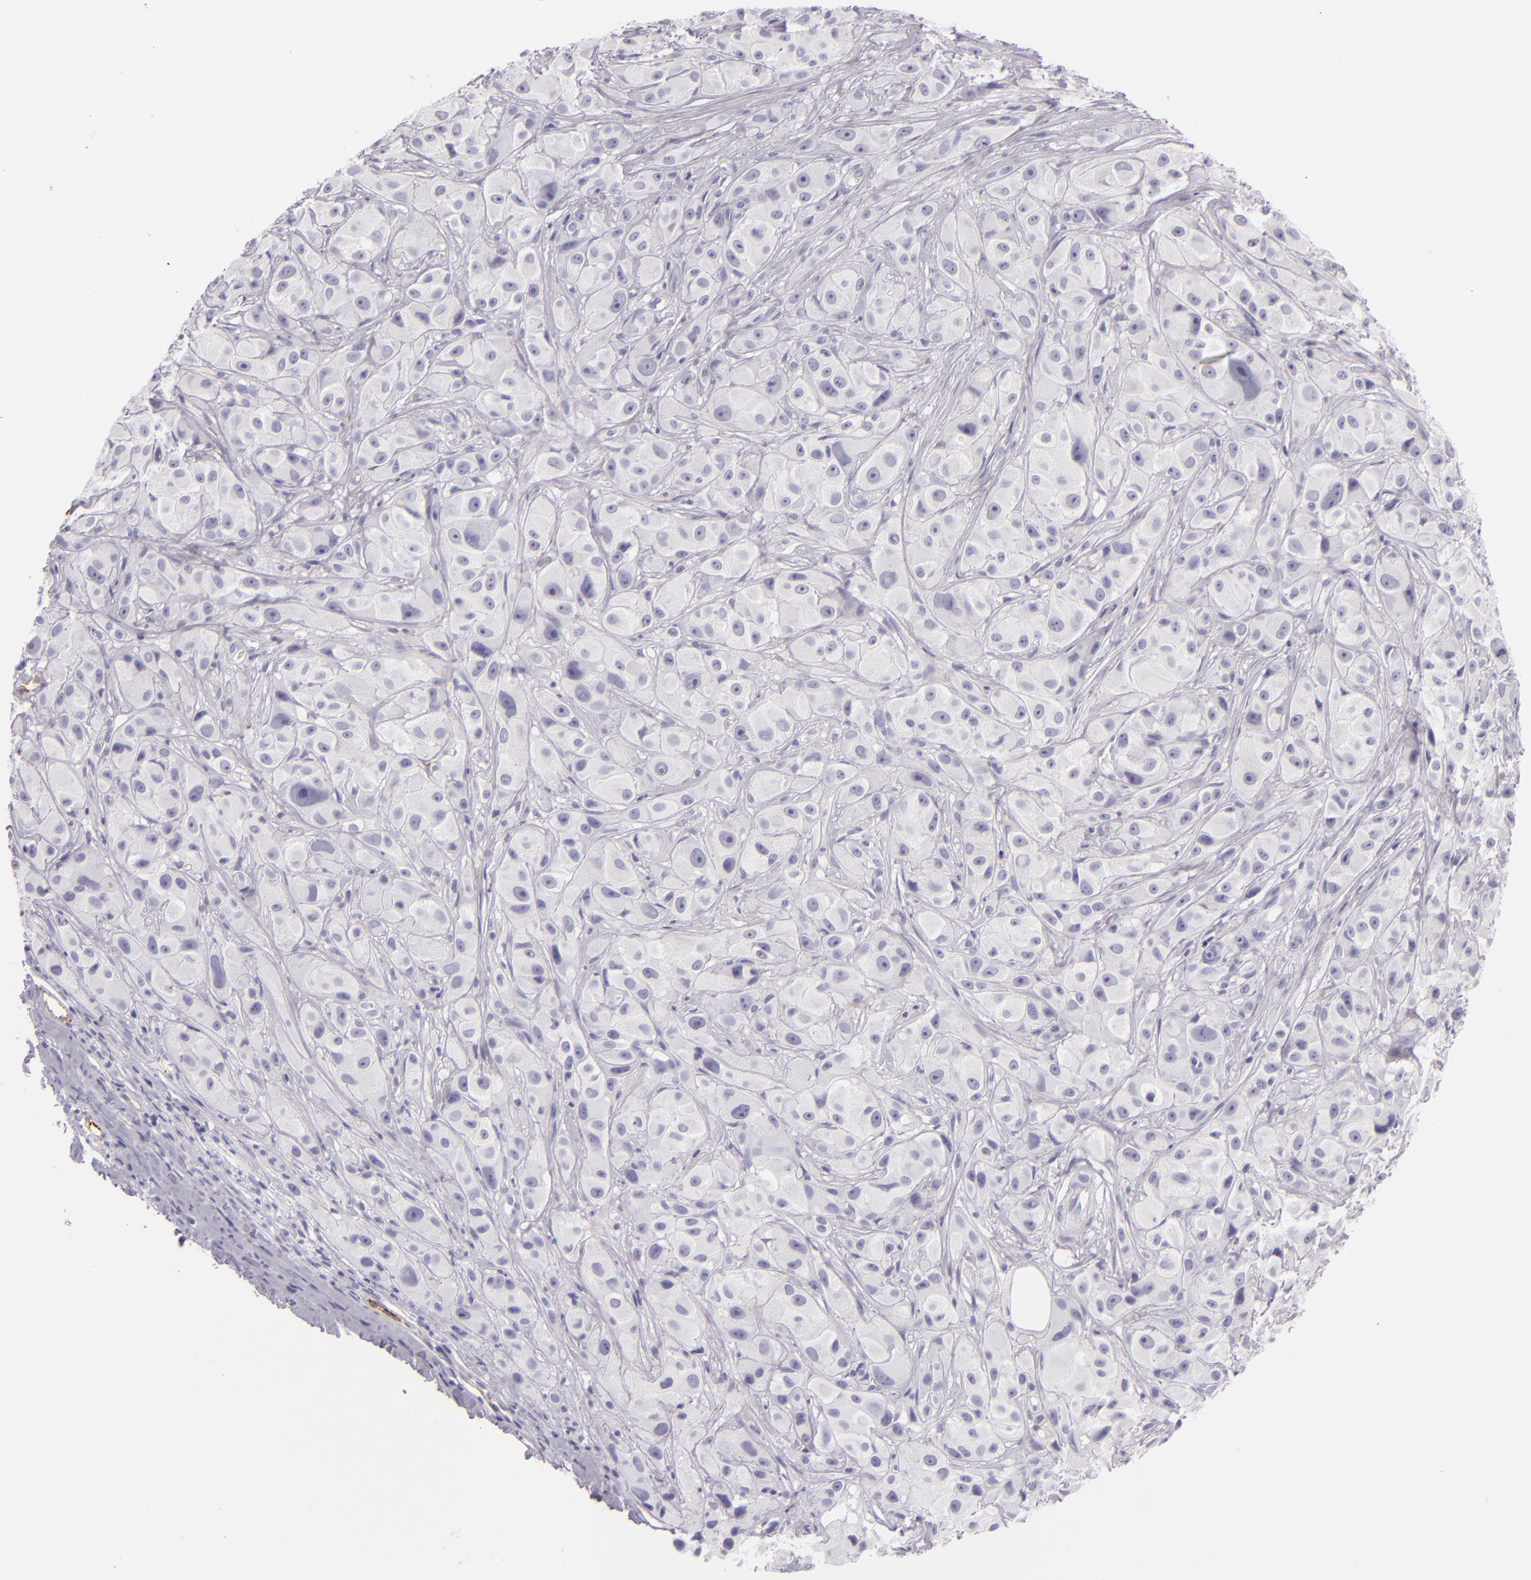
{"staining": {"intensity": "negative", "quantity": "none", "location": "none"}, "tissue": "melanoma", "cell_type": "Tumor cells", "image_type": "cancer", "snomed": [{"axis": "morphology", "description": "Malignant melanoma, NOS"}, {"axis": "topography", "description": "Skin"}], "caption": "IHC photomicrograph of neoplastic tissue: melanoma stained with DAB (3,3'-diaminobenzidine) shows no significant protein expression in tumor cells.", "gene": "SELP", "patient": {"sex": "male", "age": 56}}